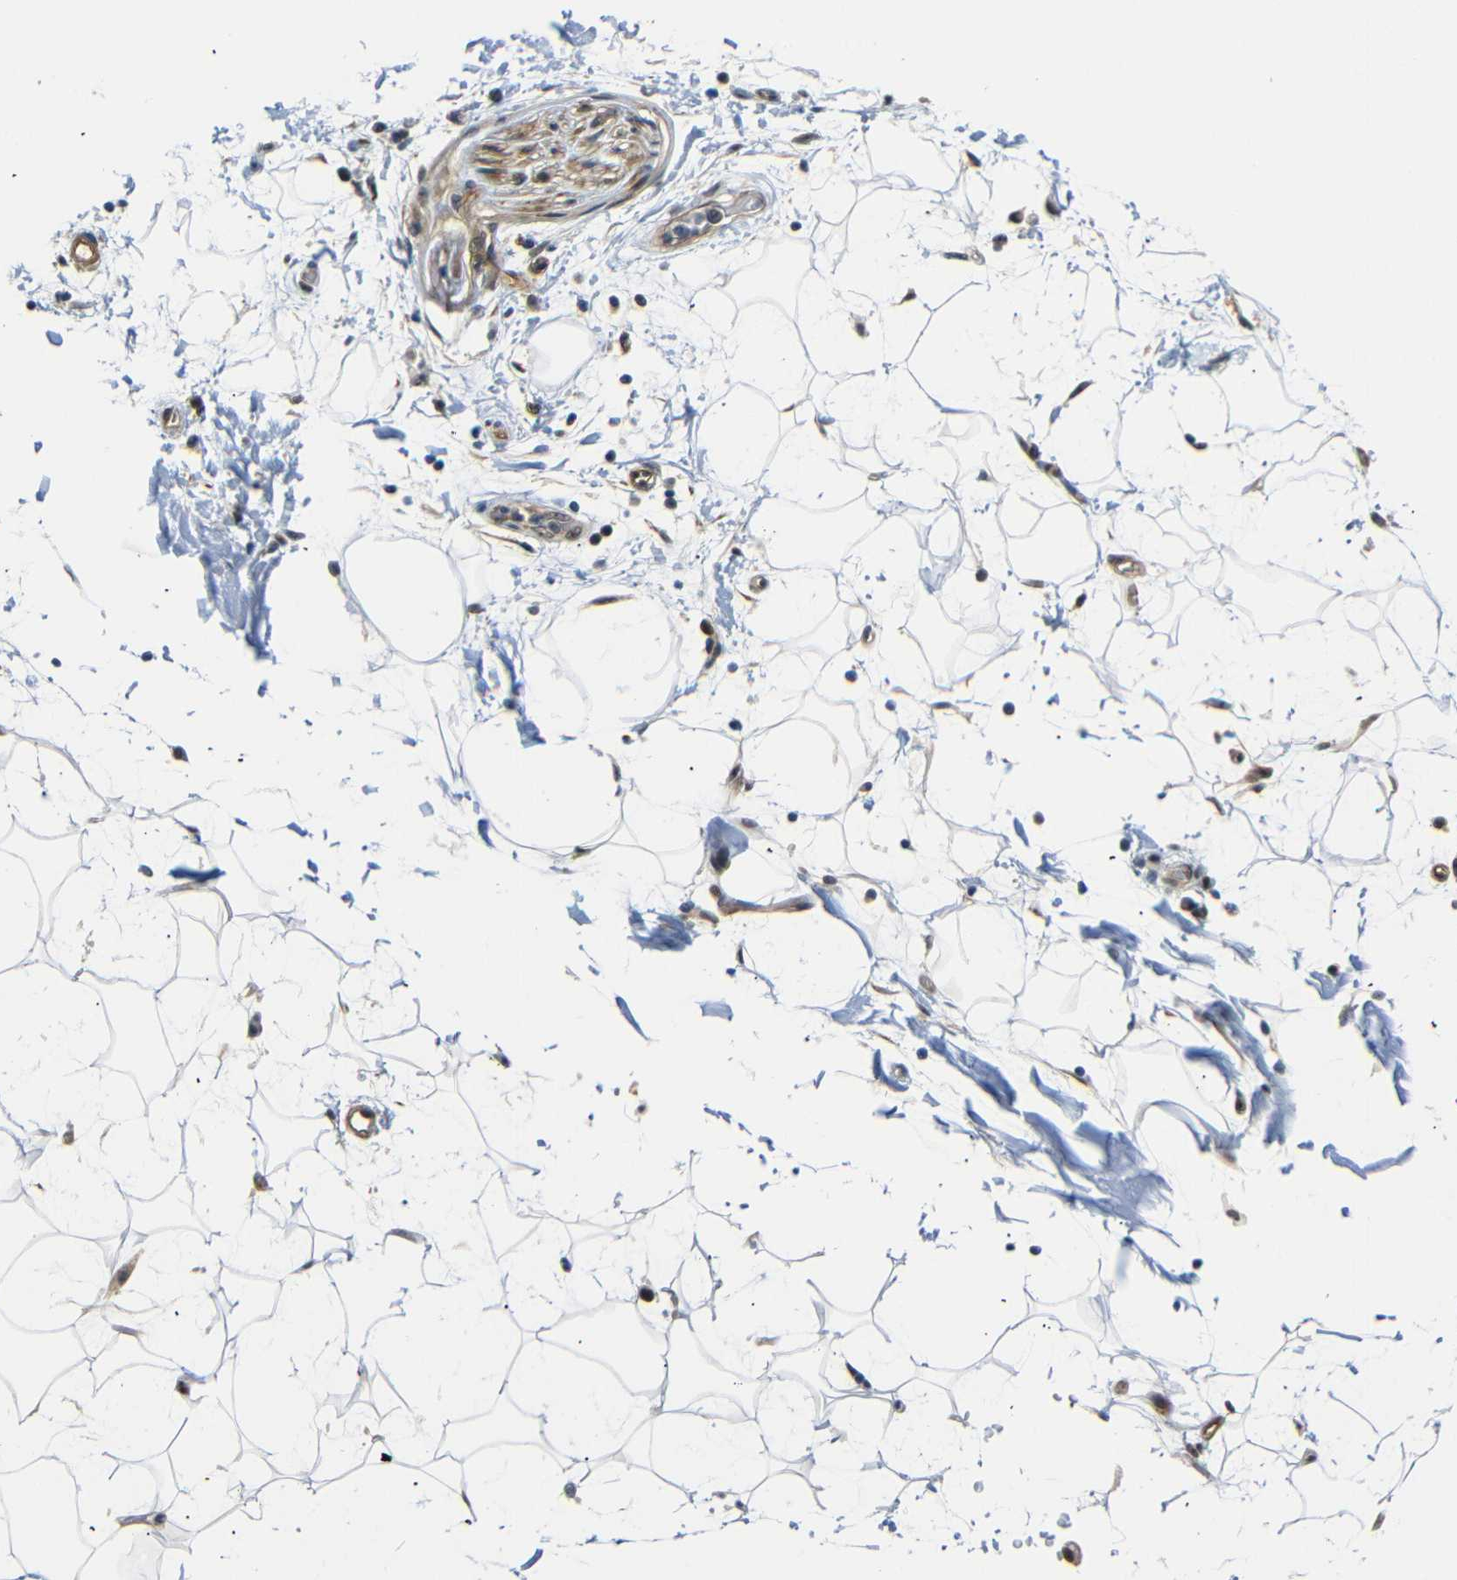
{"staining": {"intensity": "weak", "quantity": "25%-75%", "location": "cytoplasmic/membranous"}, "tissue": "adipose tissue", "cell_type": "Adipocytes", "image_type": "normal", "snomed": [{"axis": "morphology", "description": "Normal tissue, NOS"}, {"axis": "topography", "description": "Soft tissue"}], "caption": "Weak cytoplasmic/membranous staining is identified in approximately 25%-75% of adipocytes in unremarkable adipose tissue.", "gene": "PARN", "patient": {"sex": "male", "age": 72}}